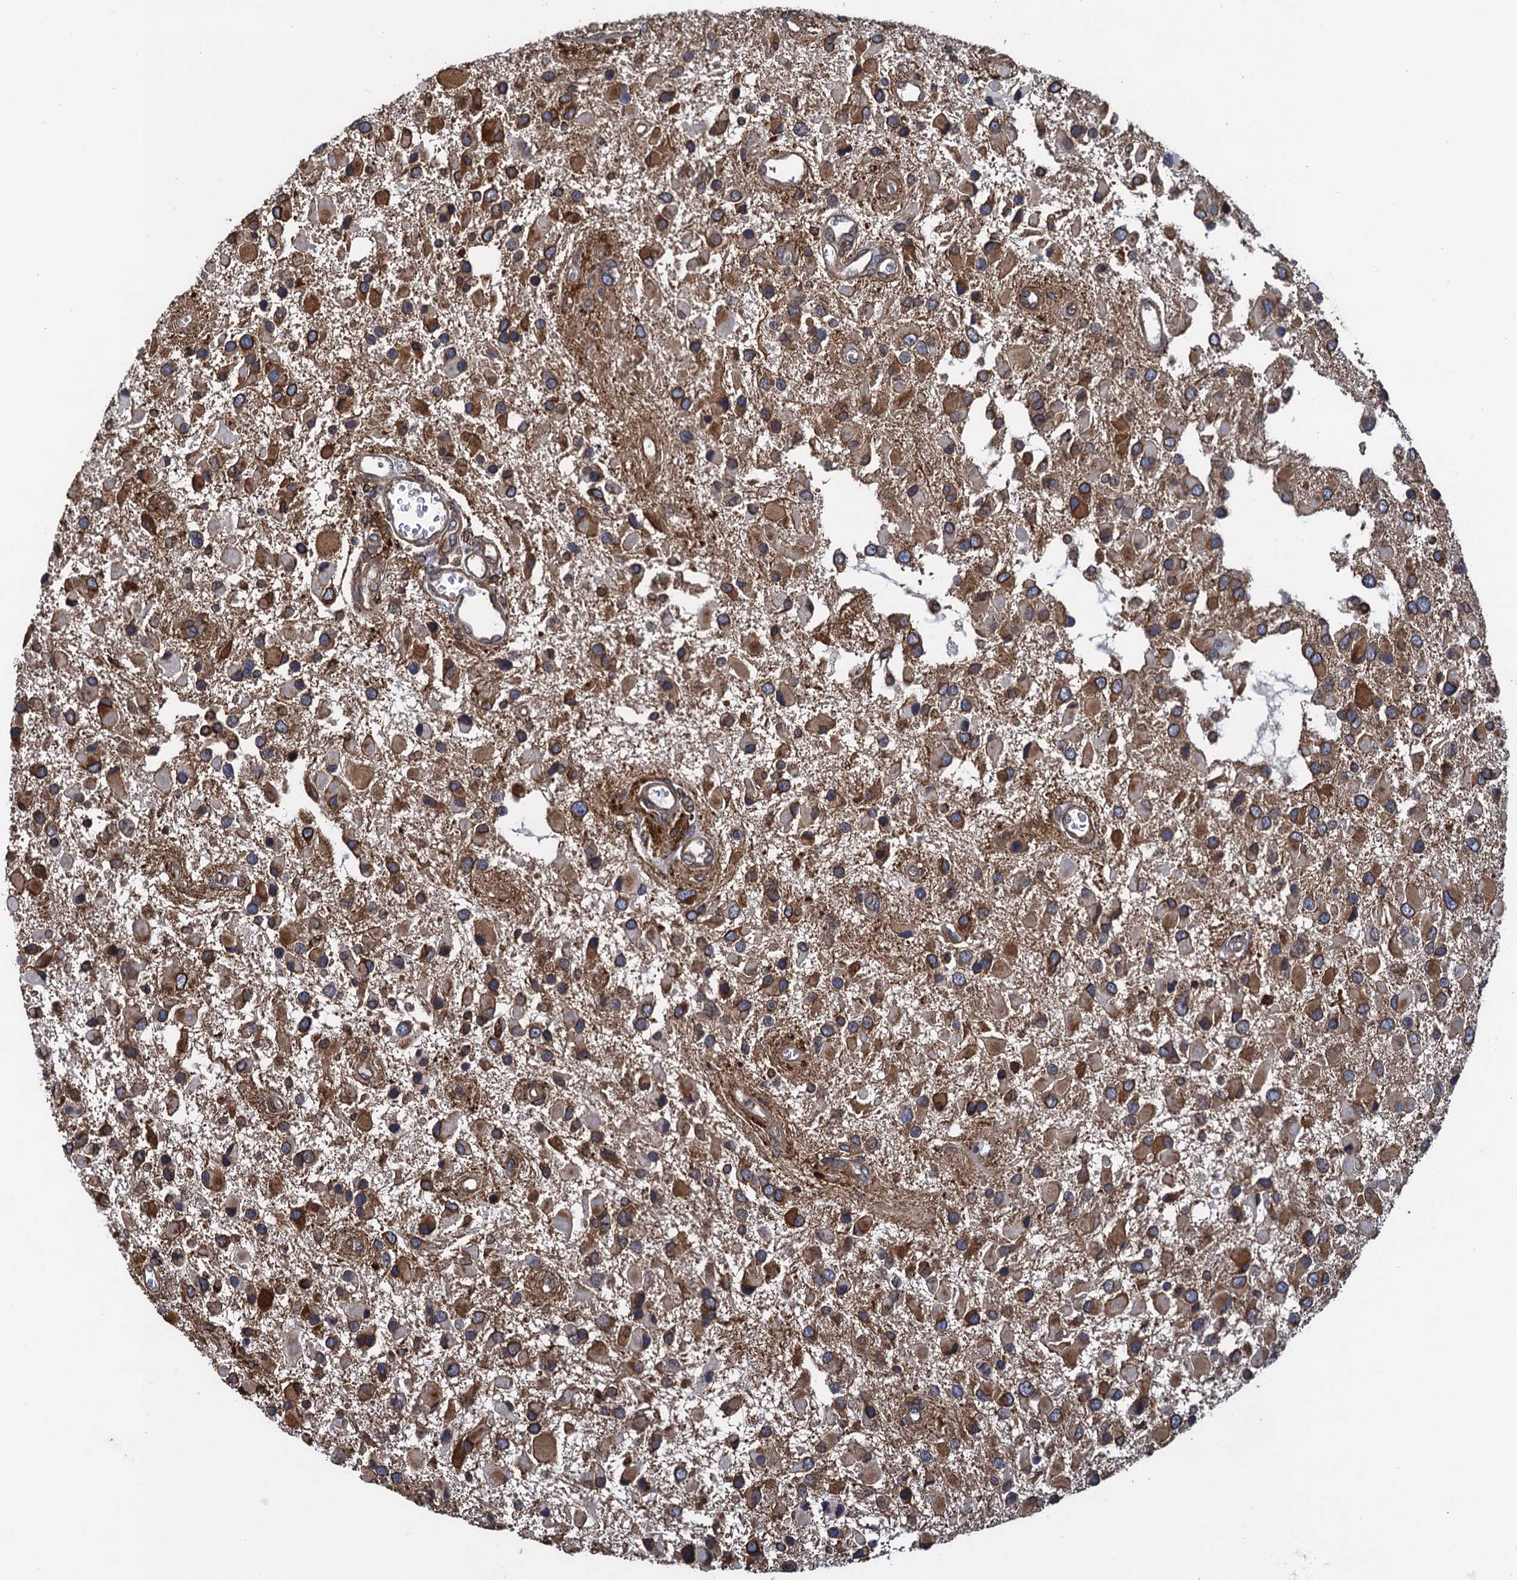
{"staining": {"intensity": "moderate", "quantity": ">75%", "location": "cytoplasmic/membranous"}, "tissue": "glioma", "cell_type": "Tumor cells", "image_type": "cancer", "snomed": [{"axis": "morphology", "description": "Glioma, malignant, High grade"}, {"axis": "topography", "description": "Brain"}], "caption": "Moderate cytoplasmic/membranous staining for a protein is seen in about >75% of tumor cells of glioma using IHC.", "gene": "ARMC5", "patient": {"sex": "male", "age": 53}}